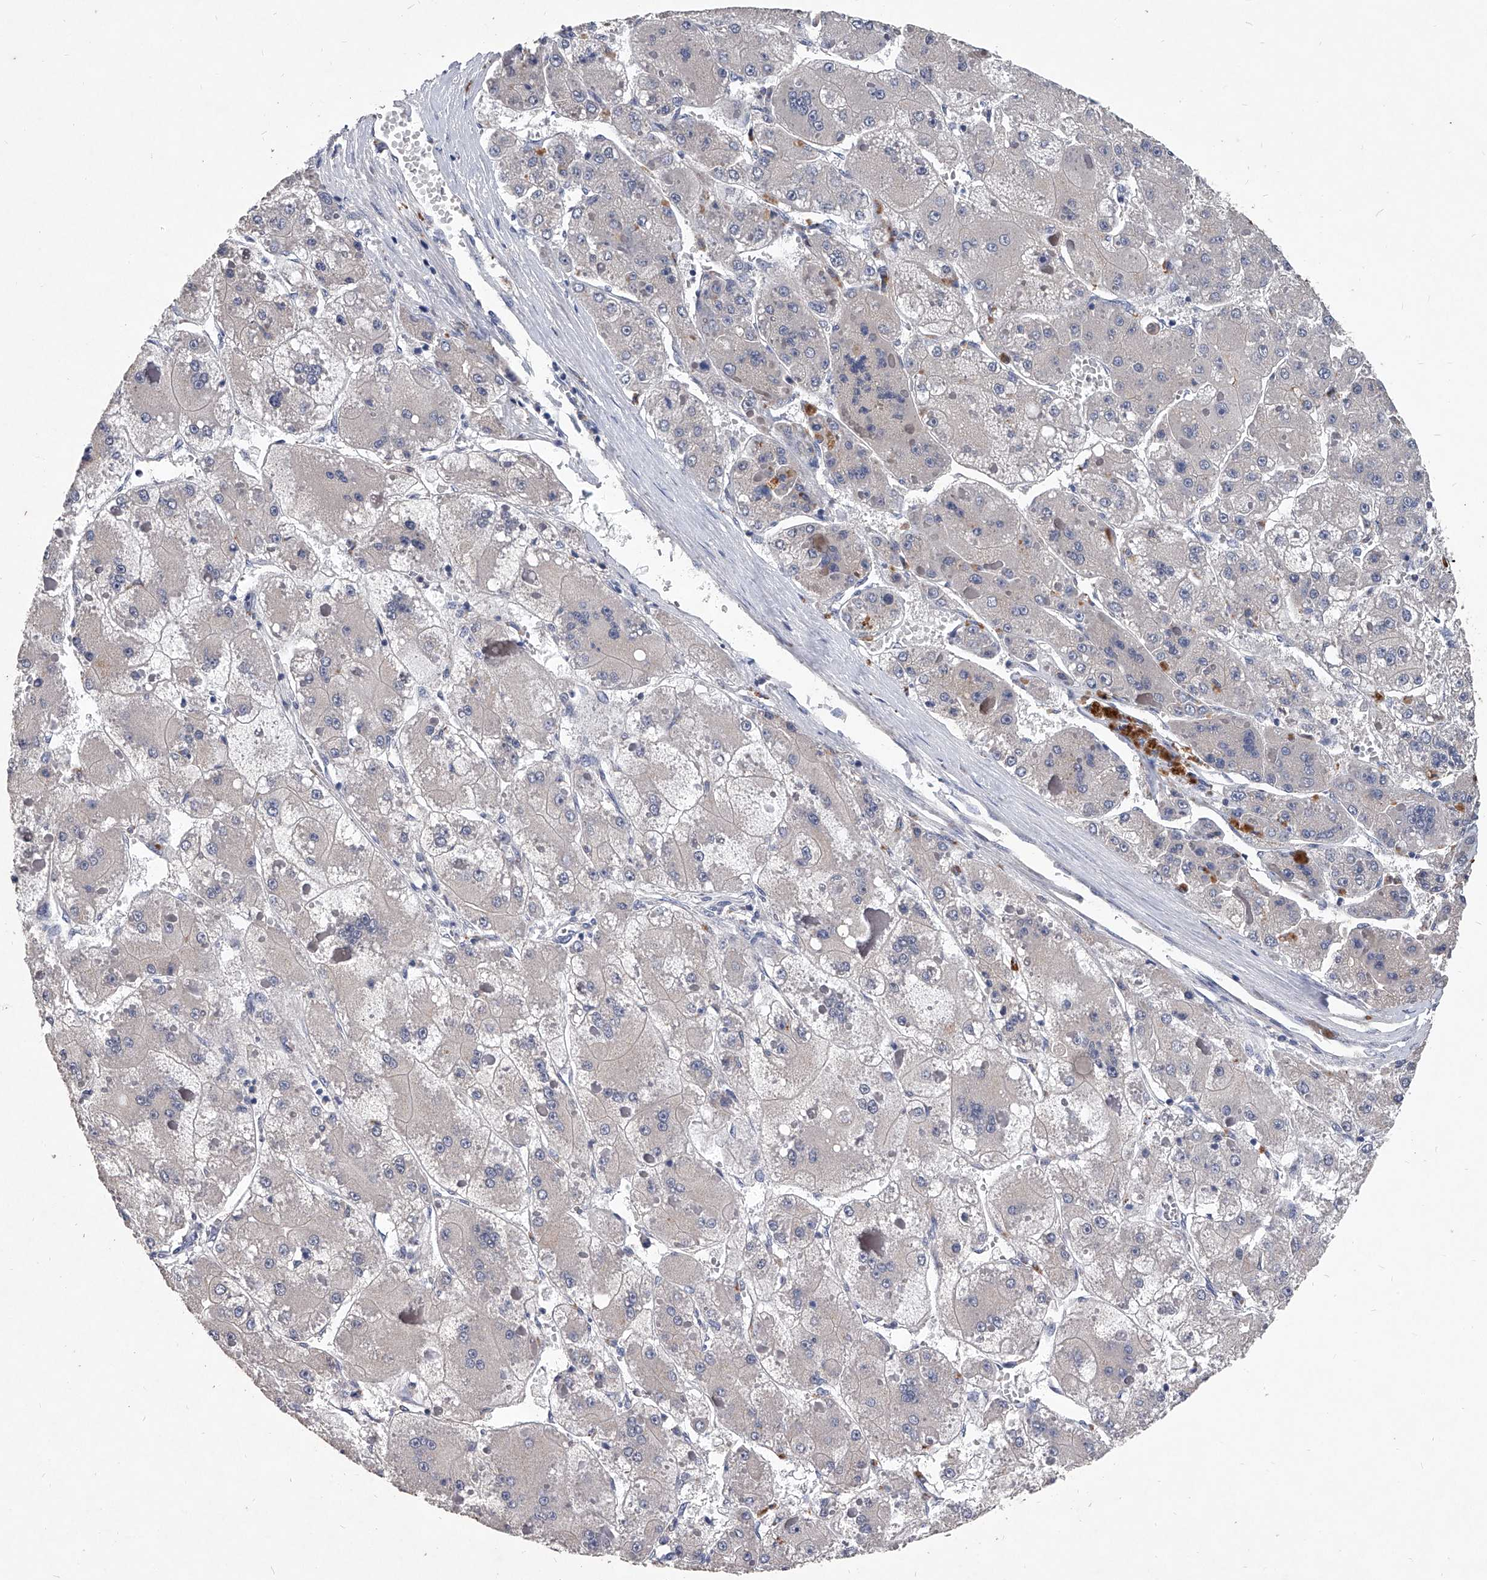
{"staining": {"intensity": "negative", "quantity": "none", "location": "none"}, "tissue": "liver cancer", "cell_type": "Tumor cells", "image_type": "cancer", "snomed": [{"axis": "morphology", "description": "Carcinoma, Hepatocellular, NOS"}, {"axis": "topography", "description": "Liver"}], "caption": "Tumor cells show no significant staining in liver cancer.", "gene": "C5", "patient": {"sex": "female", "age": 73}}